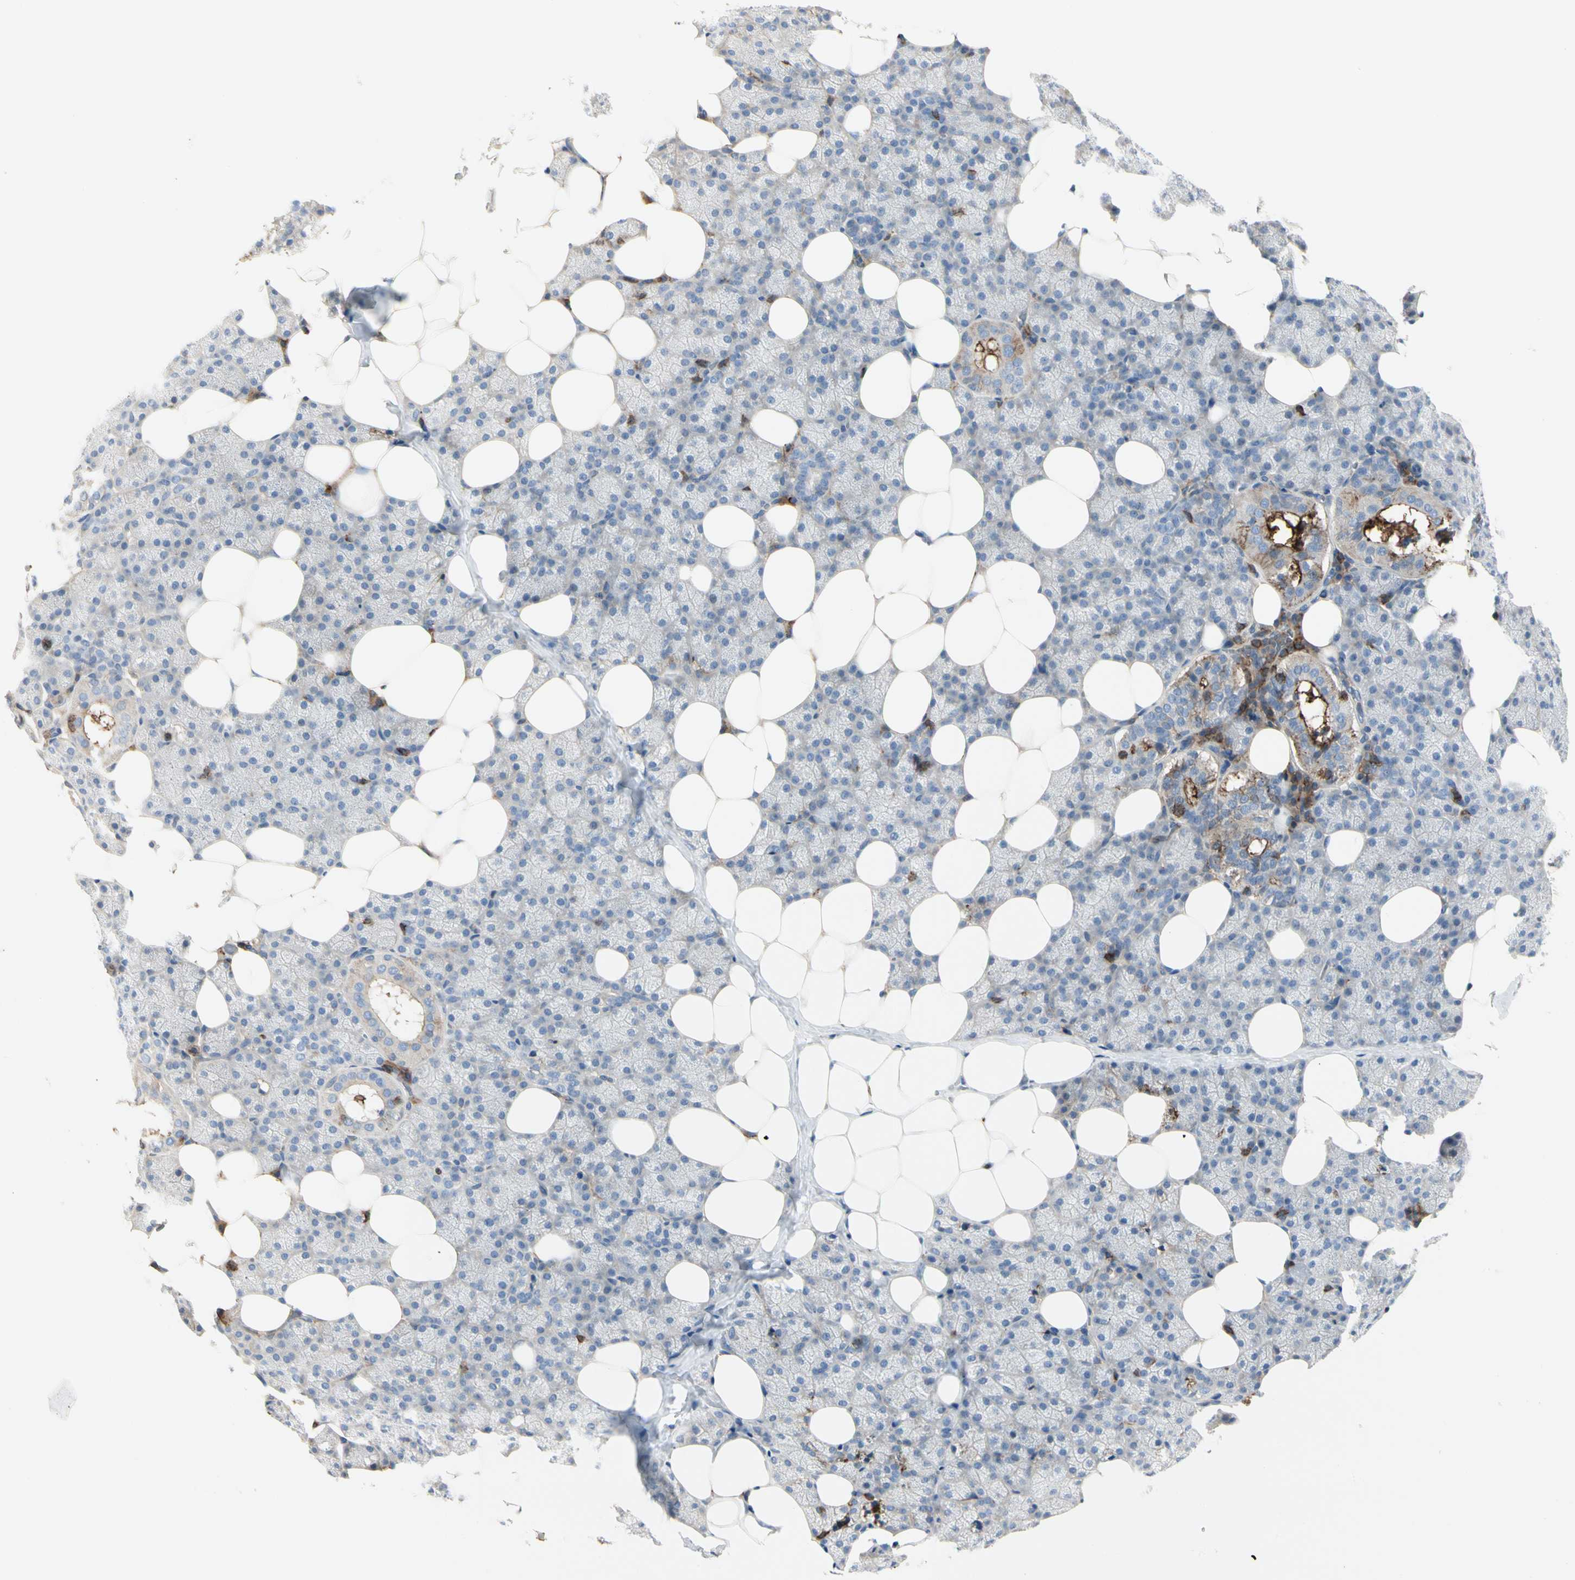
{"staining": {"intensity": "moderate", "quantity": "<25%", "location": "cytoplasmic/membranous"}, "tissue": "salivary gland", "cell_type": "Glandular cells", "image_type": "normal", "snomed": [{"axis": "morphology", "description": "Normal tissue, NOS"}, {"axis": "topography", "description": "Lymph node"}, {"axis": "topography", "description": "Salivary gland"}], "caption": "Moderate cytoplasmic/membranous staining is present in about <25% of glandular cells in benign salivary gland. (IHC, brightfield microscopy, high magnification).", "gene": "CLEC2B", "patient": {"sex": "male", "age": 8}}